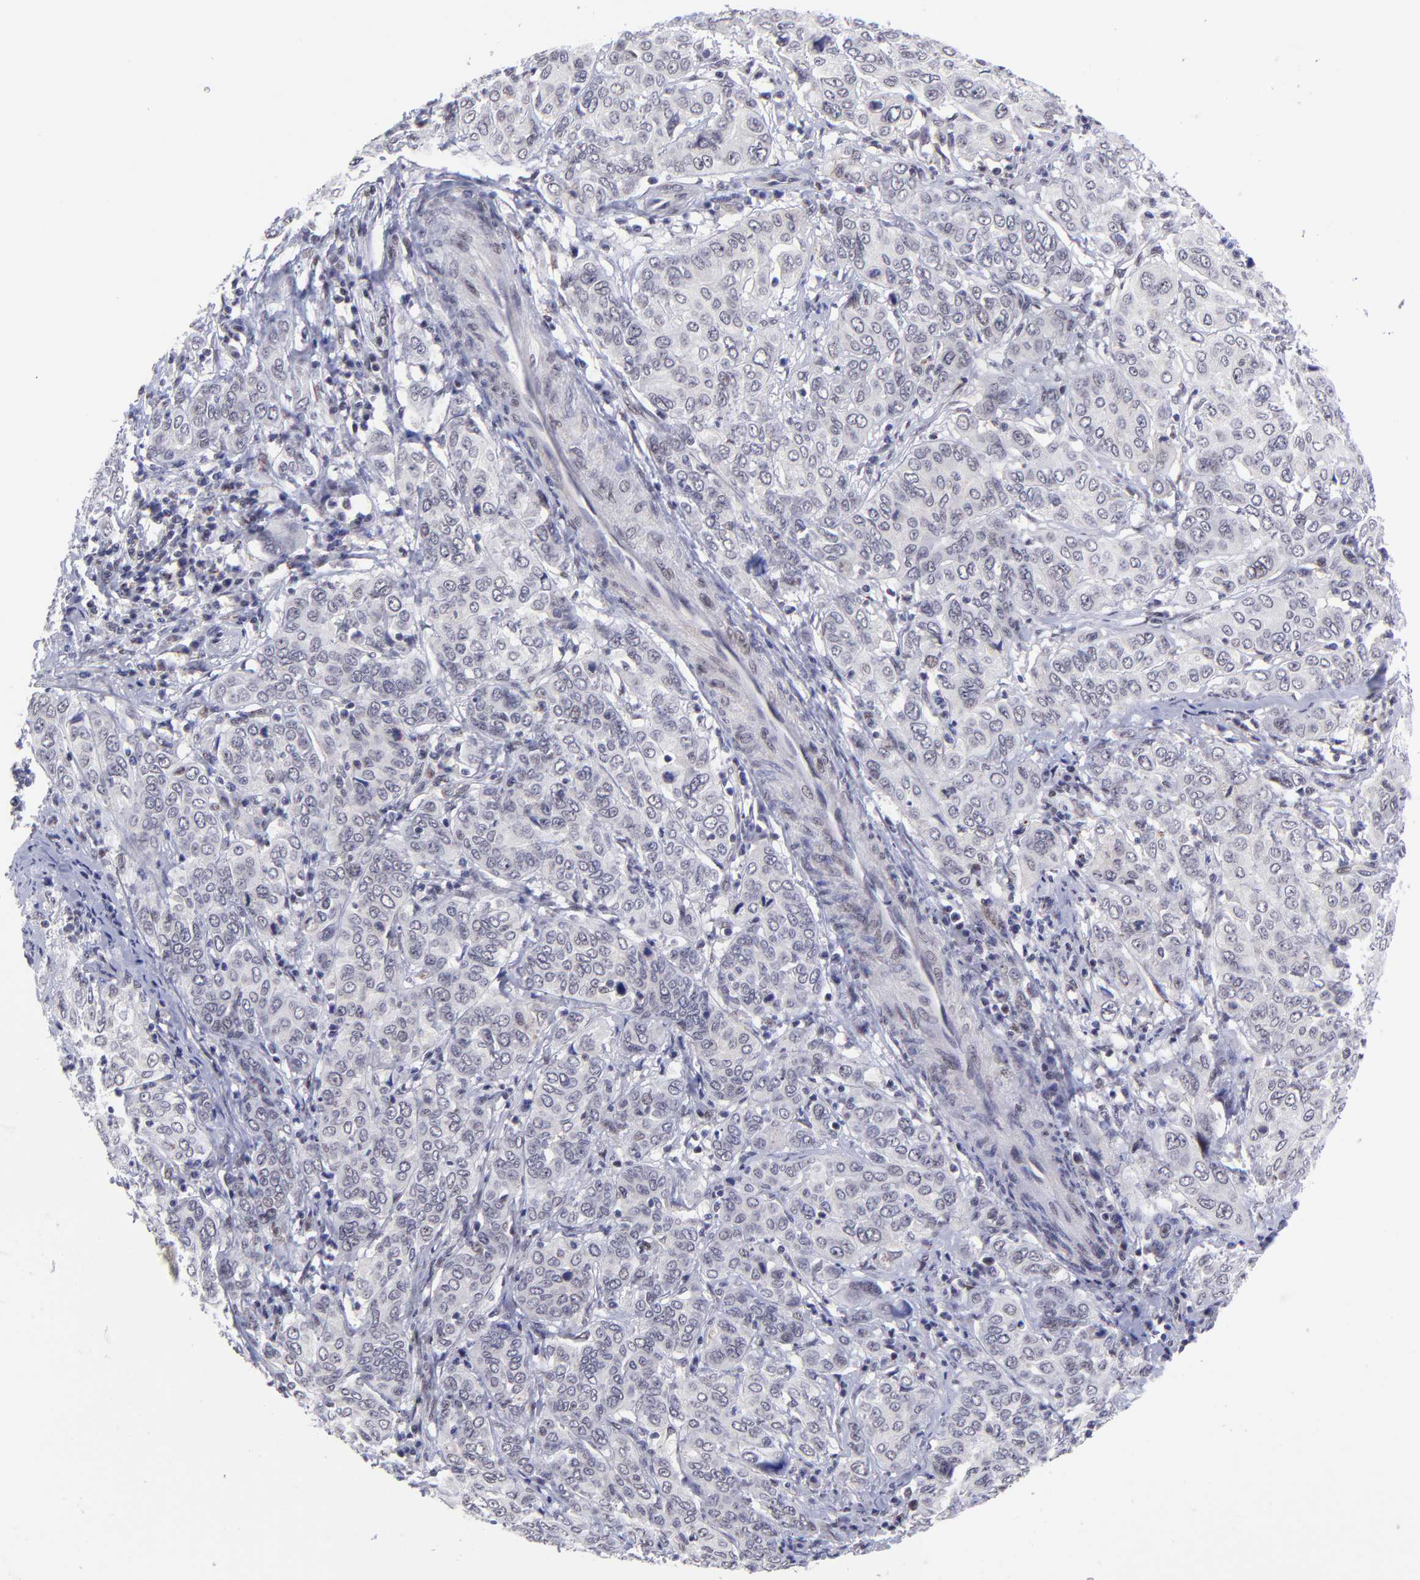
{"staining": {"intensity": "negative", "quantity": "none", "location": "none"}, "tissue": "cervical cancer", "cell_type": "Tumor cells", "image_type": "cancer", "snomed": [{"axis": "morphology", "description": "Squamous cell carcinoma, NOS"}, {"axis": "topography", "description": "Cervix"}], "caption": "A photomicrograph of cervical squamous cell carcinoma stained for a protein displays no brown staining in tumor cells. (DAB immunohistochemistry (IHC), high magnification).", "gene": "SOX6", "patient": {"sex": "female", "age": 38}}